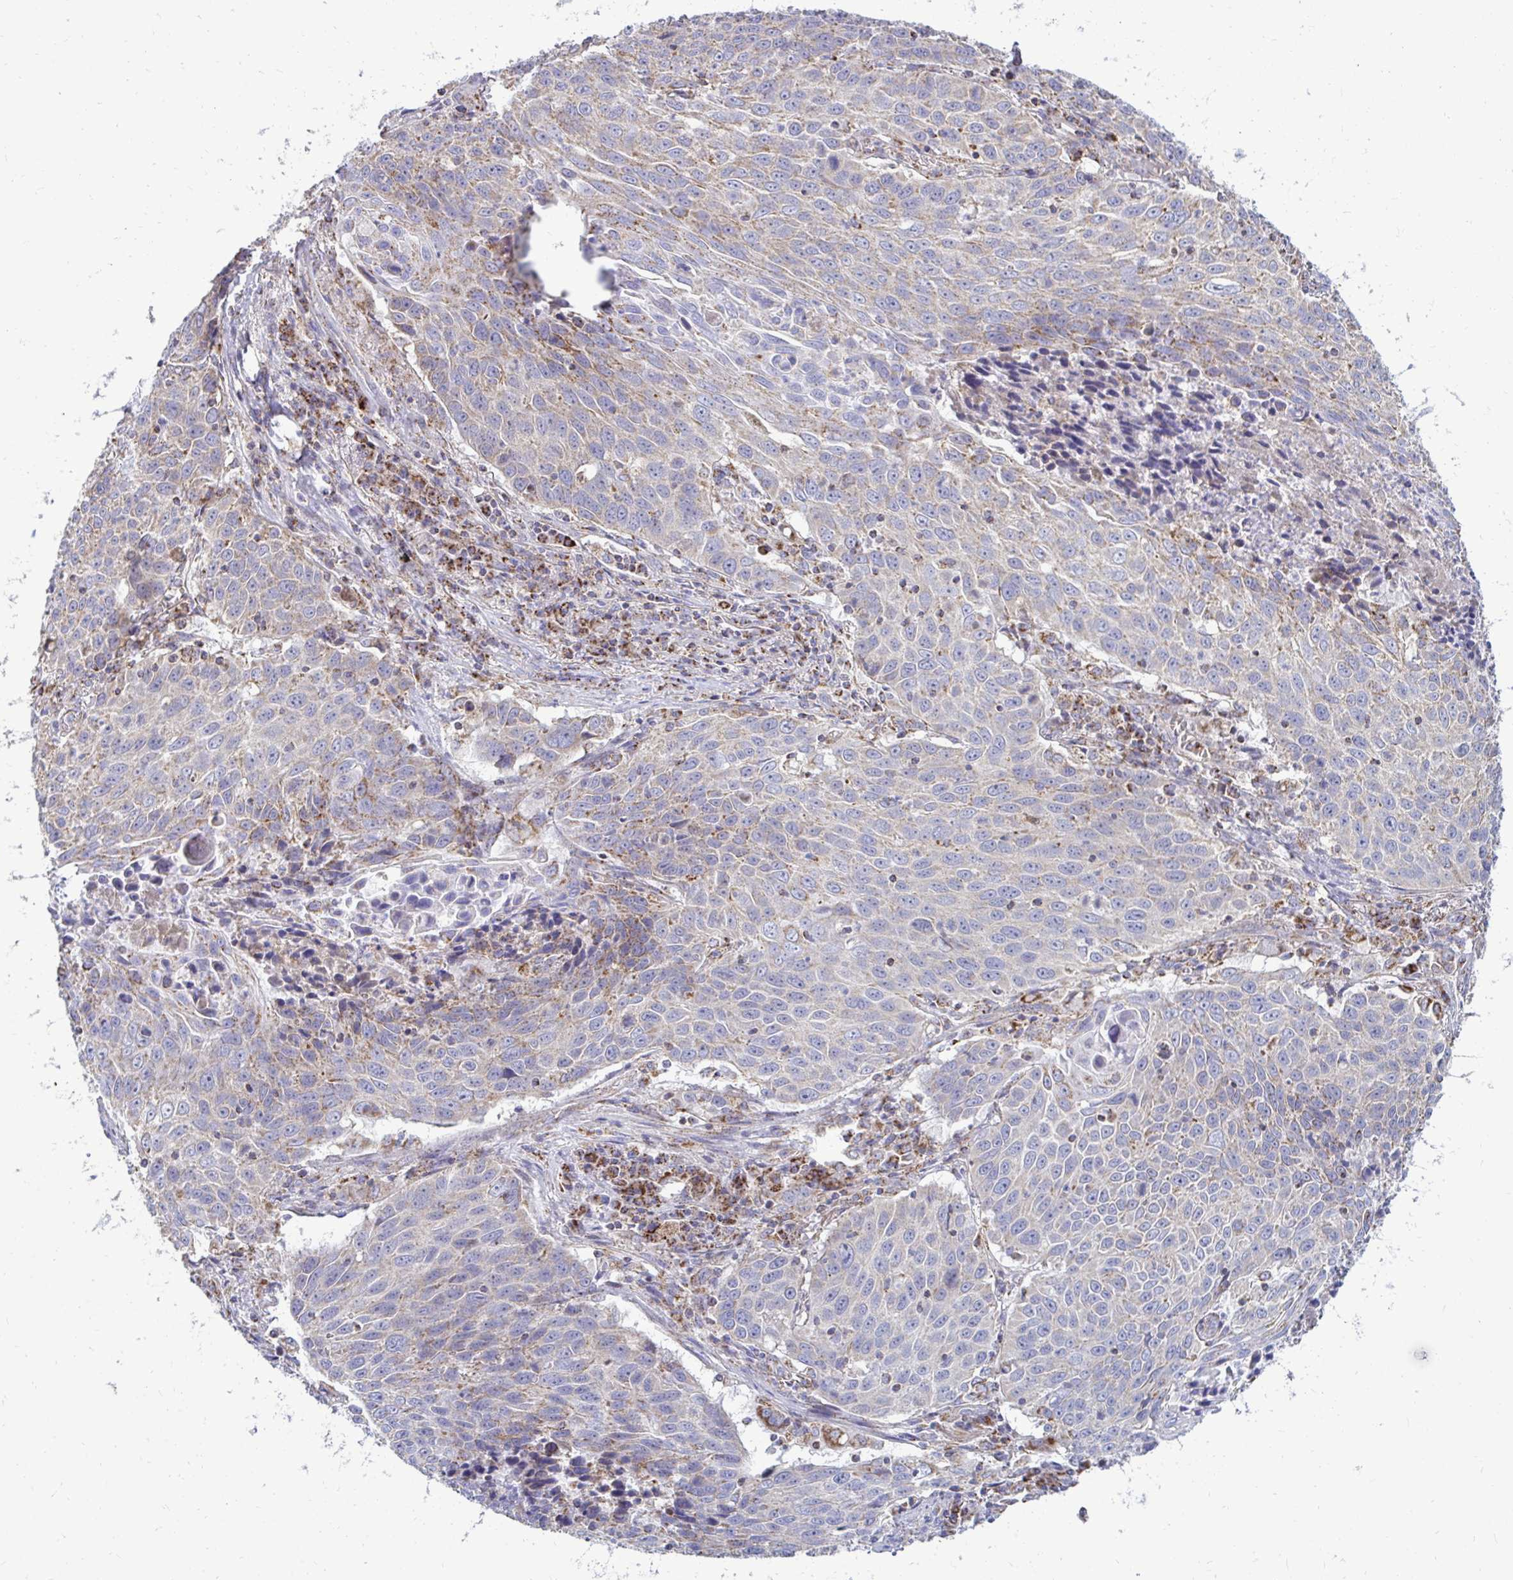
{"staining": {"intensity": "weak", "quantity": "25%-75%", "location": "cytoplasmic/membranous"}, "tissue": "lung cancer", "cell_type": "Tumor cells", "image_type": "cancer", "snomed": [{"axis": "morphology", "description": "Squamous cell carcinoma, NOS"}, {"axis": "topography", "description": "Lung"}], "caption": "Immunohistochemical staining of lung cancer shows low levels of weak cytoplasmic/membranous protein positivity in about 25%-75% of tumor cells.", "gene": "OR10R2", "patient": {"sex": "male", "age": 78}}